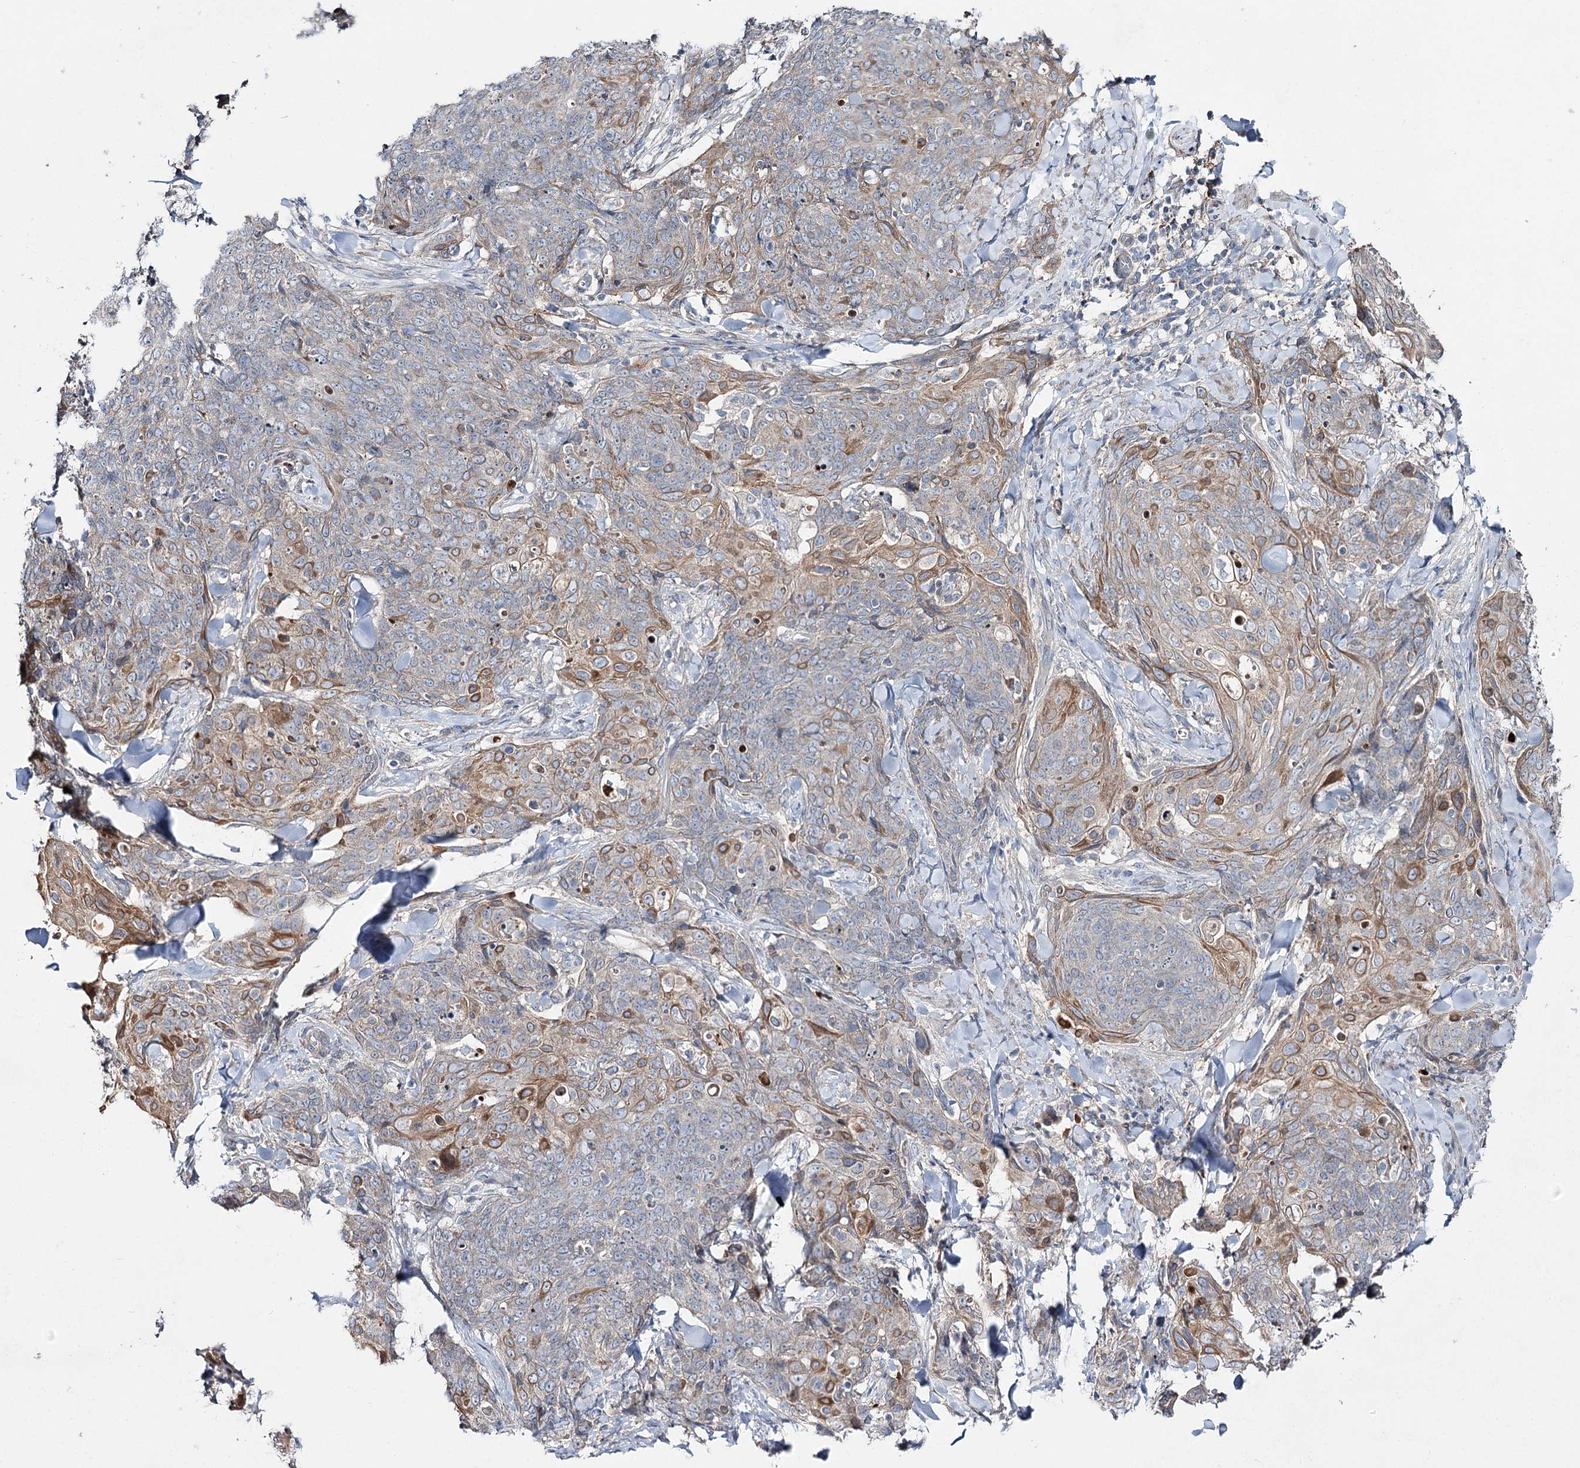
{"staining": {"intensity": "moderate", "quantity": "25%-75%", "location": "cytoplasmic/membranous"}, "tissue": "skin cancer", "cell_type": "Tumor cells", "image_type": "cancer", "snomed": [{"axis": "morphology", "description": "Squamous cell carcinoma, NOS"}, {"axis": "topography", "description": "Skin"}, {"axis": "topography", "description": "Vulva"}], "caption": "Immunohistochemistry (IHC) (DAB) staining of human squamous cell carcinoma (skin) displays moderate cytoplasmic/membranous protein positivity in about 25%-75% of tumor cells.", "gene": "SH3BP5L", "patient": {"sex": "female", "age": 85}}